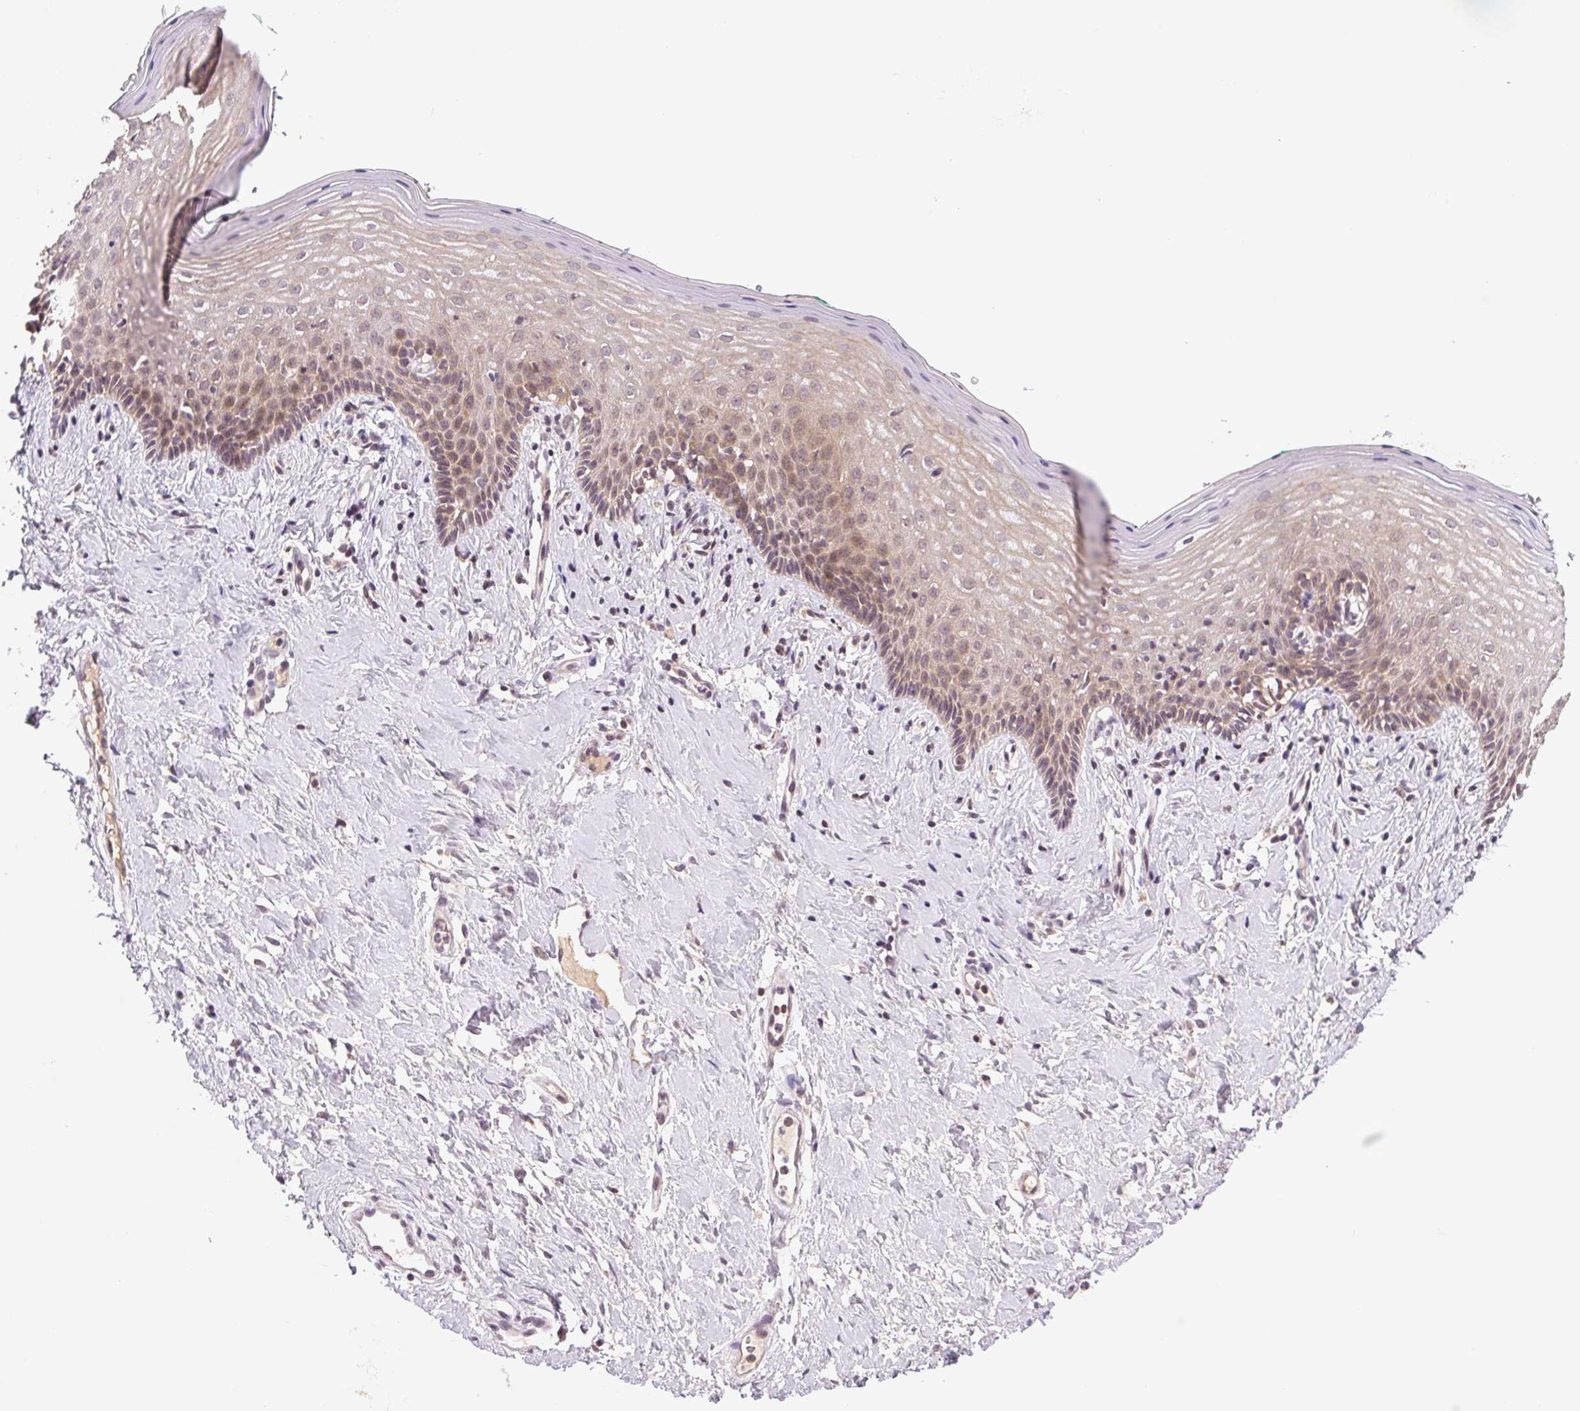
{"staining": {"intensity": "weak", "quantity": "25%-75%", "location": "cytoplasmic/membranous"}, "tissue": "vagina", "cell_type": "Squamous epithelial cells", "image_type": "normal", "snomed": [{"axis": "morphology", "description": "Normal tissue, NOS"}, {"axis": "topography", "description": "Vagina"}], "caption": "This micrograph reveals immunohistochemistry staining of benign vagina, with low weak cytoplasmic/membranous staining in about 25%-75% of squamous epithelial cells.", "gene": "BNIP5", "patient": {"sex": "female", "age": 42}}